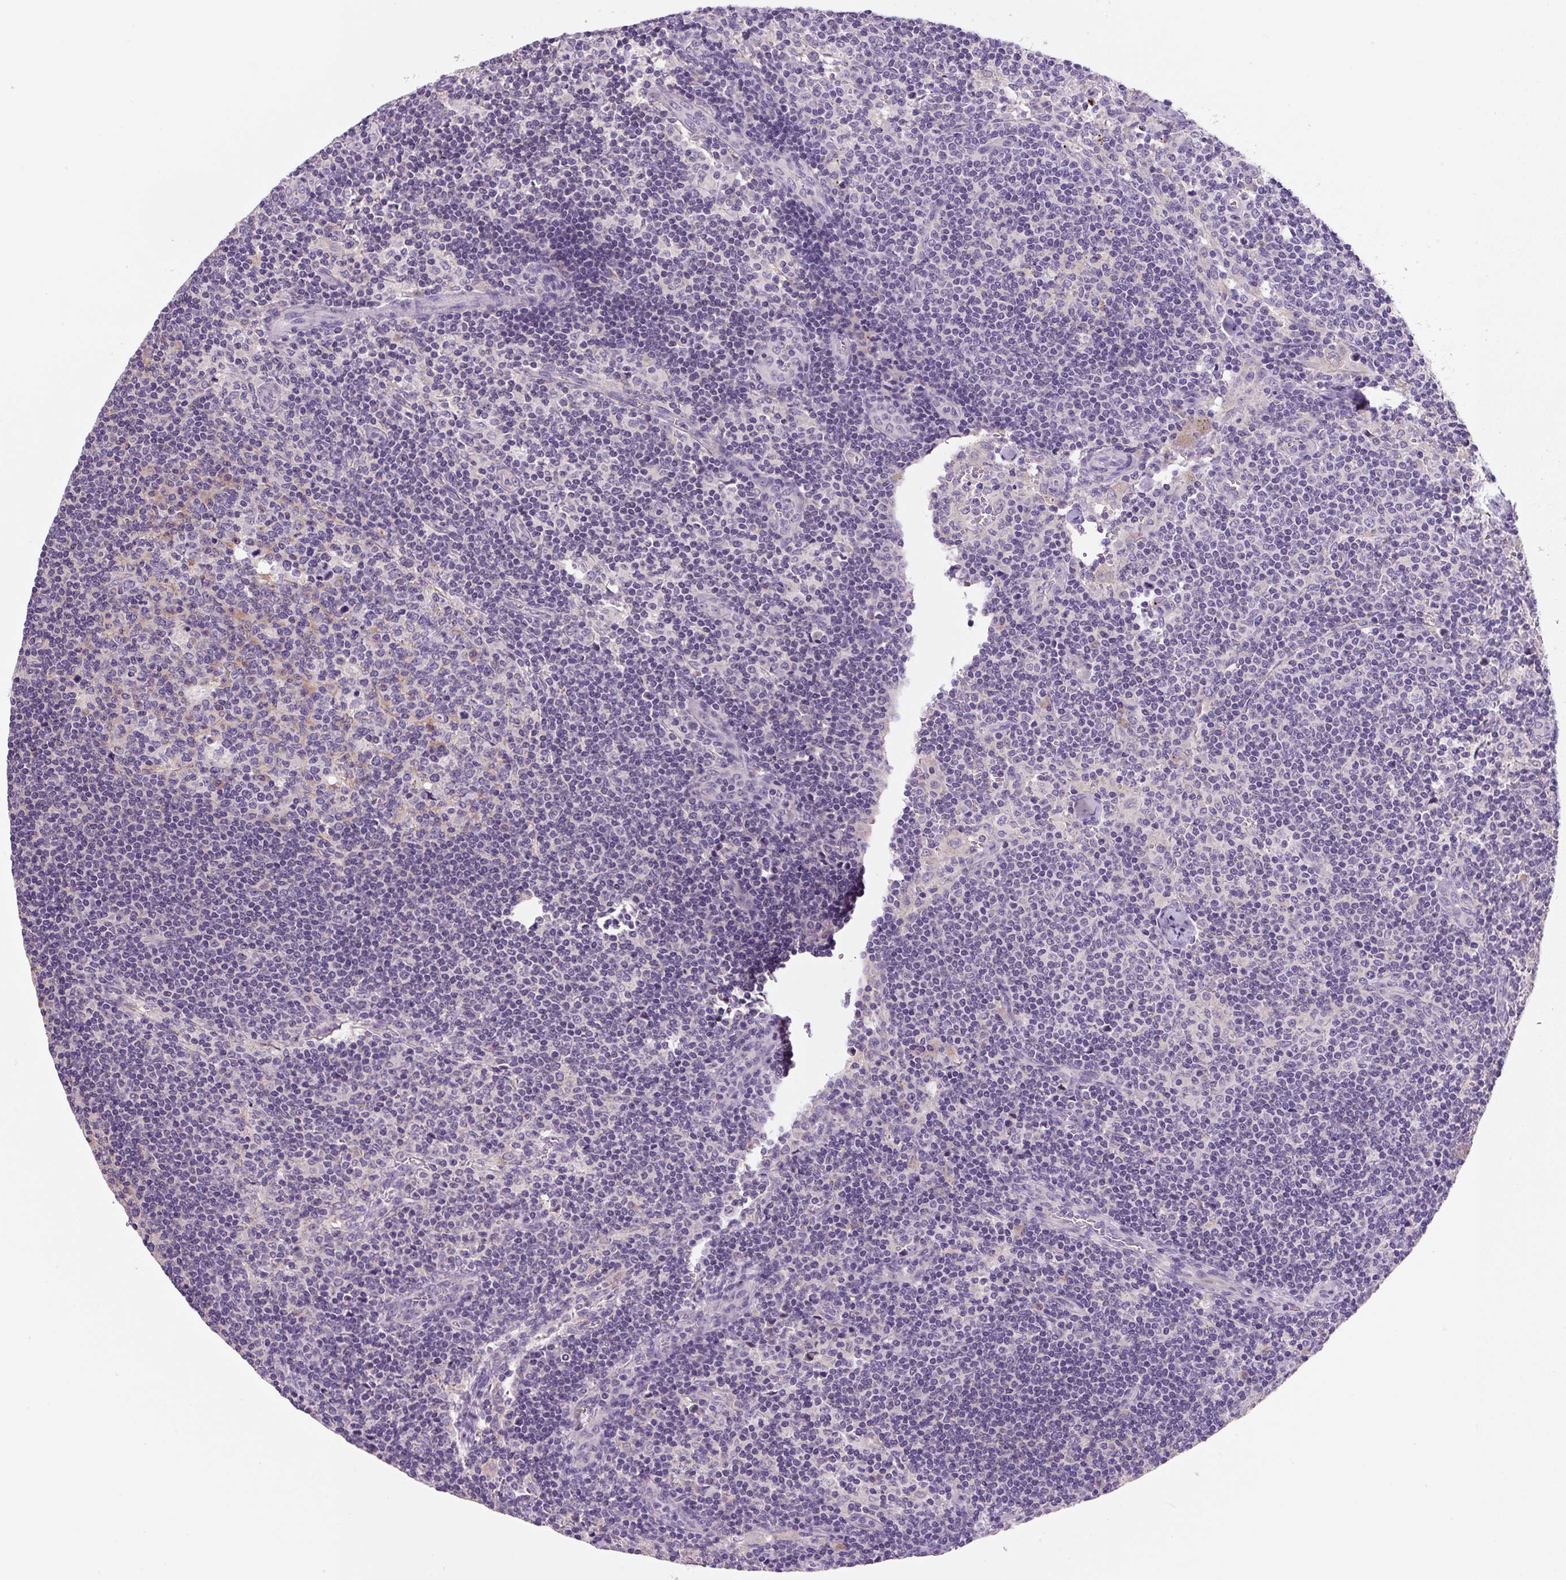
{"staining": {"intensity": "negative", "quantity": "none", "location": "none"}, "tissue": "lymph node", "cell_type": "Germinal center cells", "image_type": "normal", "snomed": [{"axis": "morphology", "description": "Normal tissue, NOS"}, {"axis": "topography", "description": "Lymph node"}], "caption": "The histopathology image exhibits no significant positivity in germinal center cells of lymph node.", "gene": "FZD5", "patient": {"sex": "female", "age": 45}}